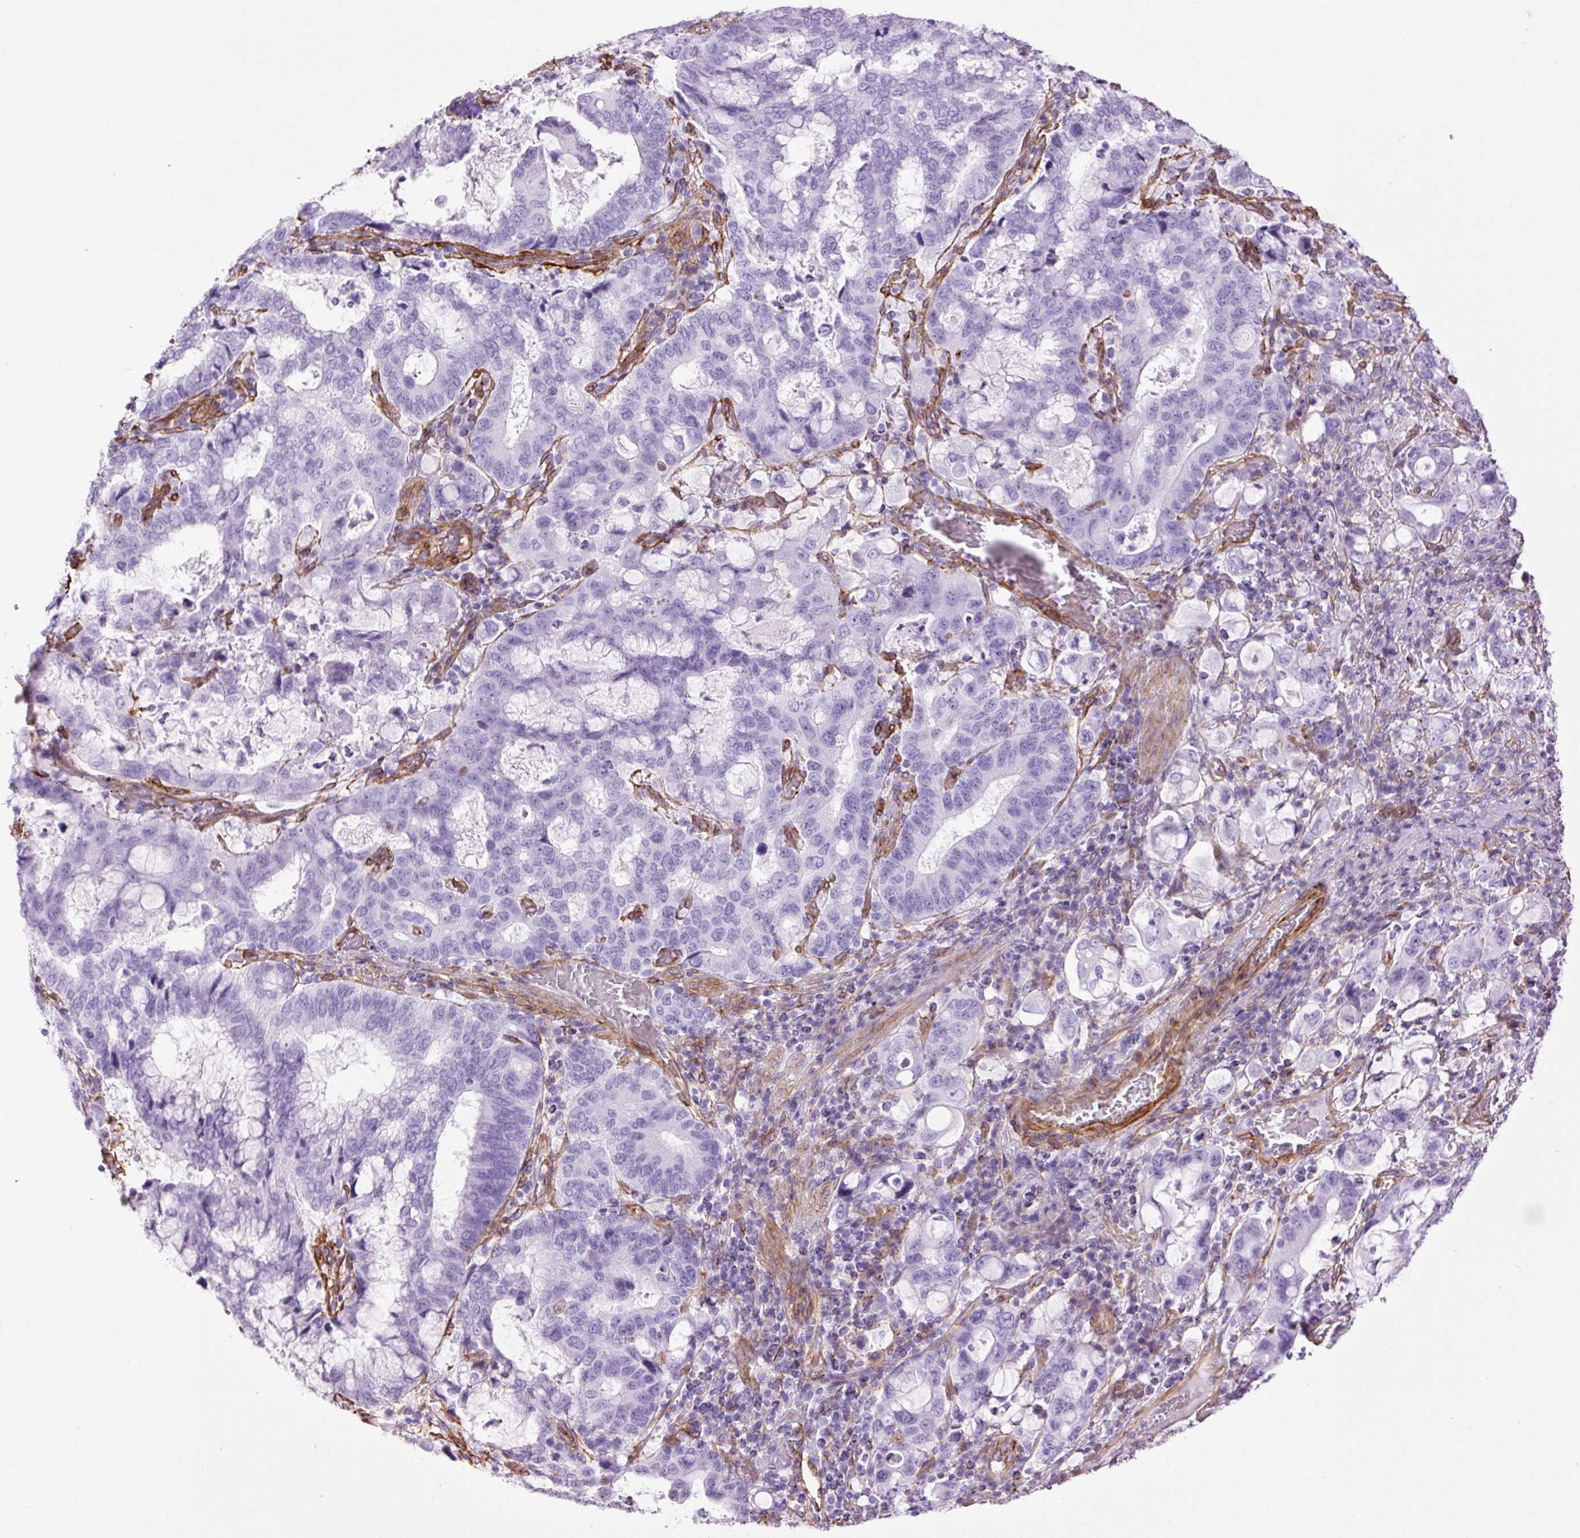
{"staining": {"intensity": "negative", "quantity": "none", "location": "none"}, "tissue": "stomach cancer", "cell_type": "Tumor cells", "image_type": "cancer", "snomed": [{"axis": "morphology", "description": "Adenocarcinoma, NOS"}, {"axis": "topography", "description": "Stomach, upper"}, {"axis": "topography", "description": "Stomach"}], "caption": "Human stomach cancer (adenocarcinoma) stained for a protein using IHC displays no expression in tumor cells.", "gene": "CAV1", "patient": {"sex": "male", "age": 62}}